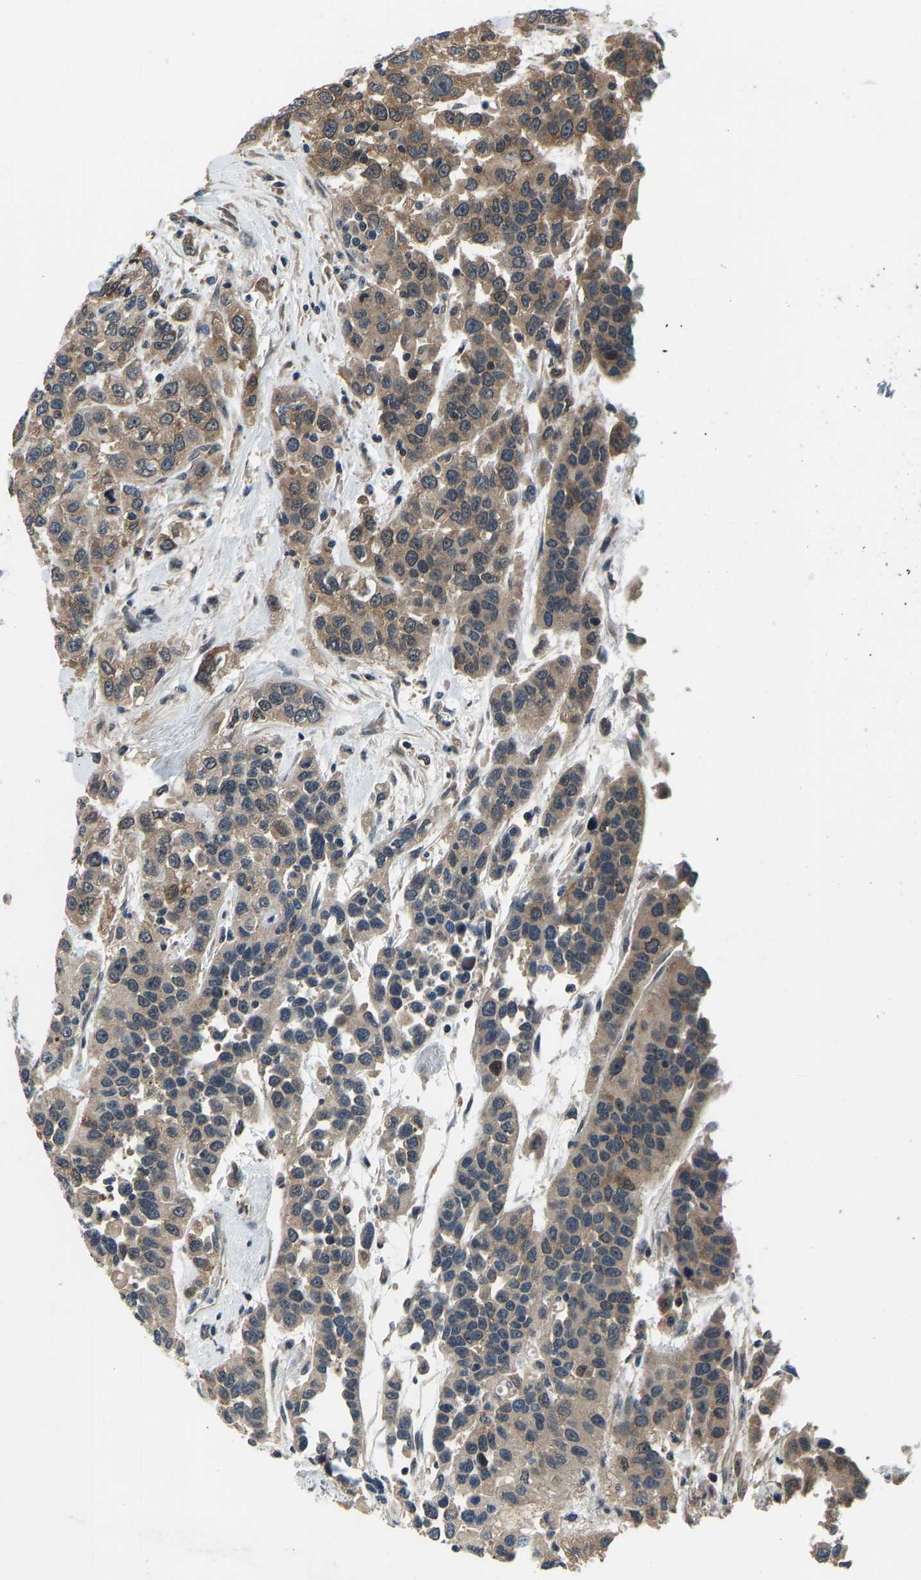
{"staining": {"intensity": "moderate", "quantity": ">75%", "location": "cytoplasmic/membranous,nuclear"}, "tissue": "urothelial cancer", "cell_type": "Tumor cells", "image_type": "cancer", "snomed": [{"axis": "morphology", "description": "Urothelial carcinoma, High grade"}, {"axis": "topography", "description": "Urinary bladder"}], "caption": "This histopathology image demonstrates IHC staining of high-grade urothelial carcinoma, with medium moderate cytoplasmic/membranous and nuclear expression in about >75% of tumor cells.", "gene": "RLIM", "patient": {"sex": "female", "age": 80}}